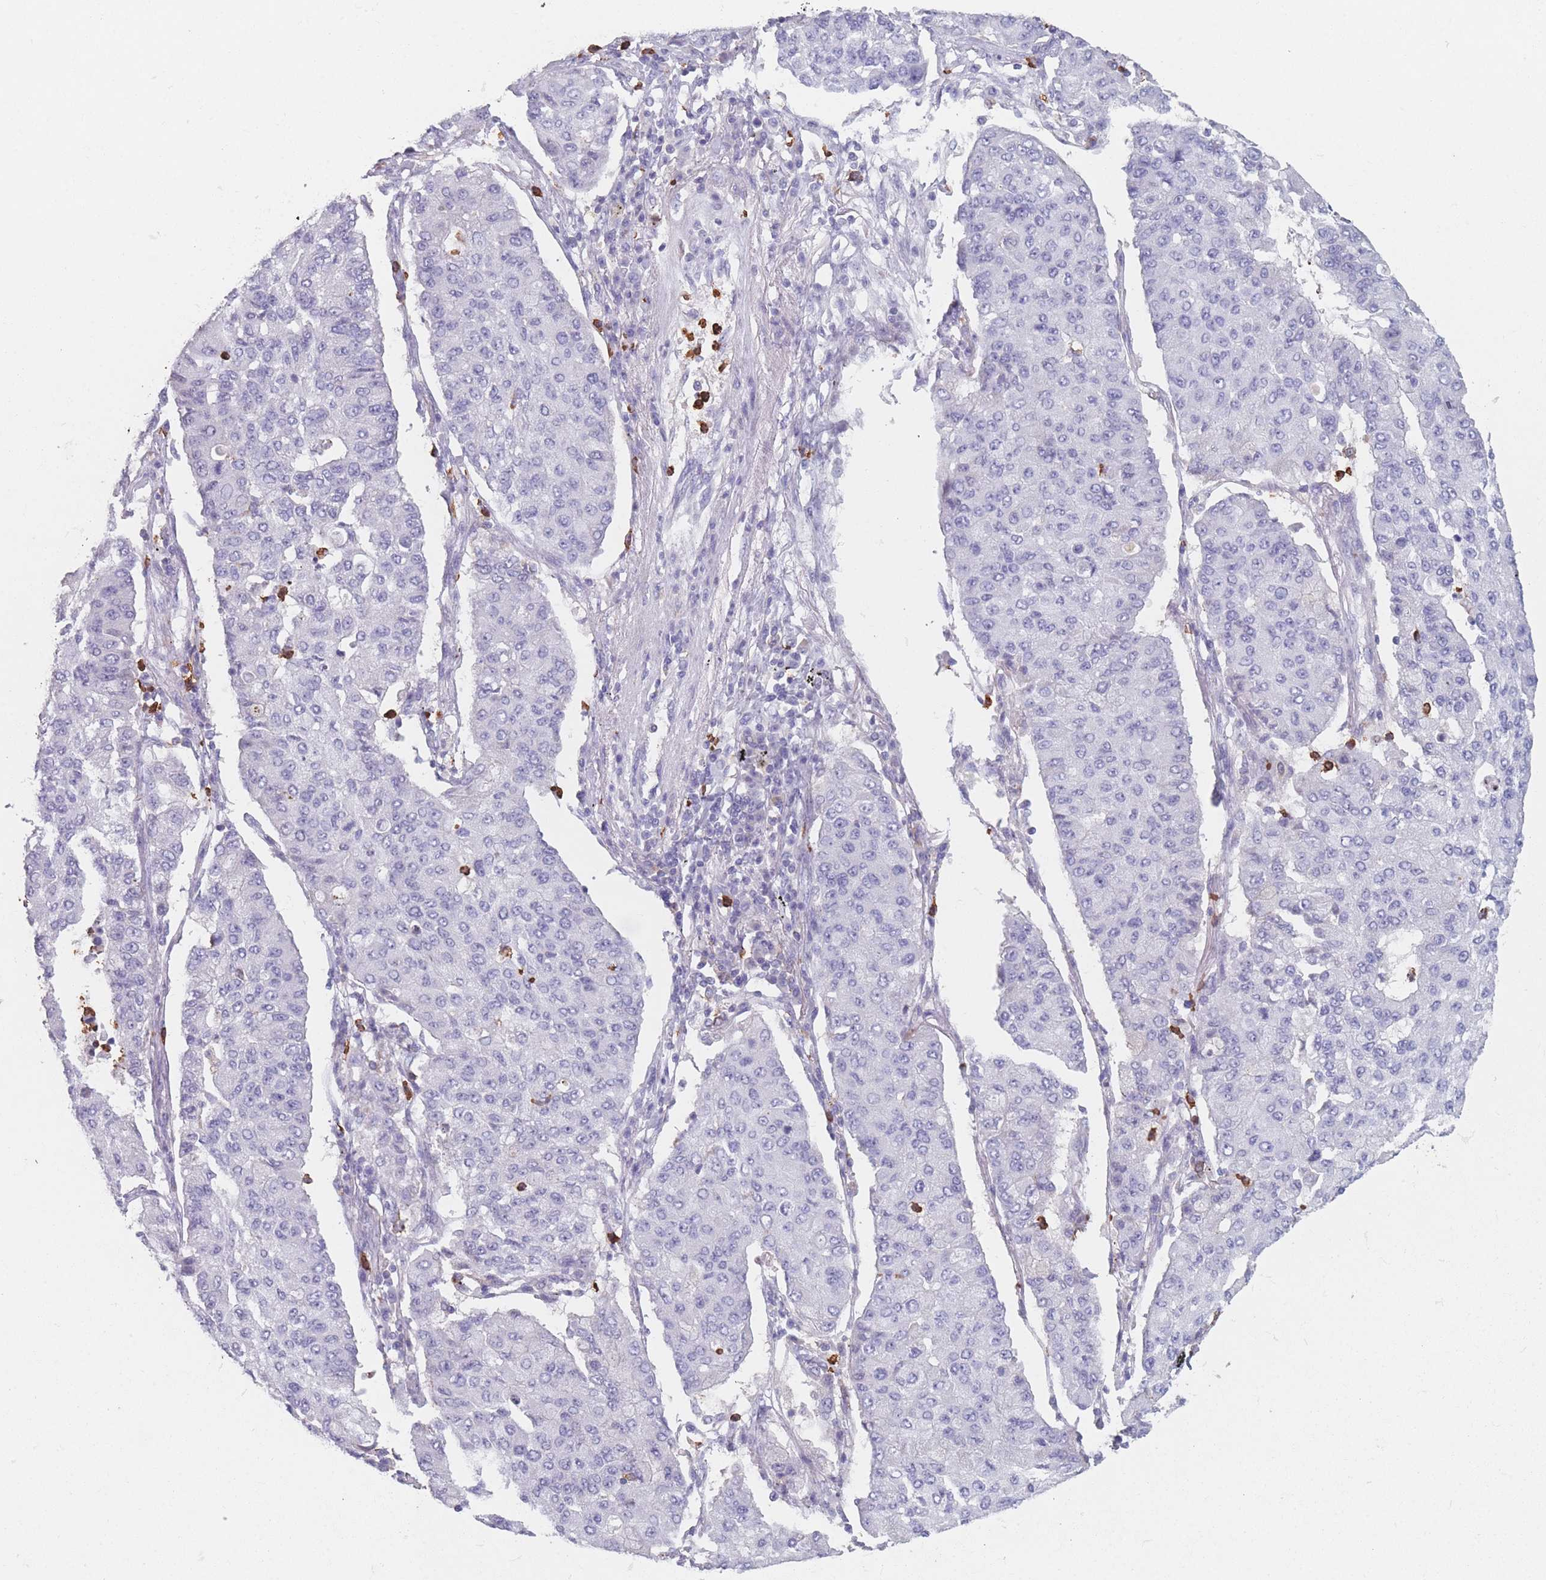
{"staining": {"intensity": "negative", "quantity": "none", "location": "none"}, "tissue": "lung cancer", "cell_type": "Tumor cells", "image_type": "cancer", "snomed": [{"axis": "morphology", "description": "Squamous cell carcinoma, NOS"}, {"axis": "topography", "description": "Lung"}], "caption": "The immunohistochemistry photomicrograph has no significant staining in tumor cells of lung cancer tissue.", "gene": "ATP1A3", "patient": {"sex": "male", "age": 74}}